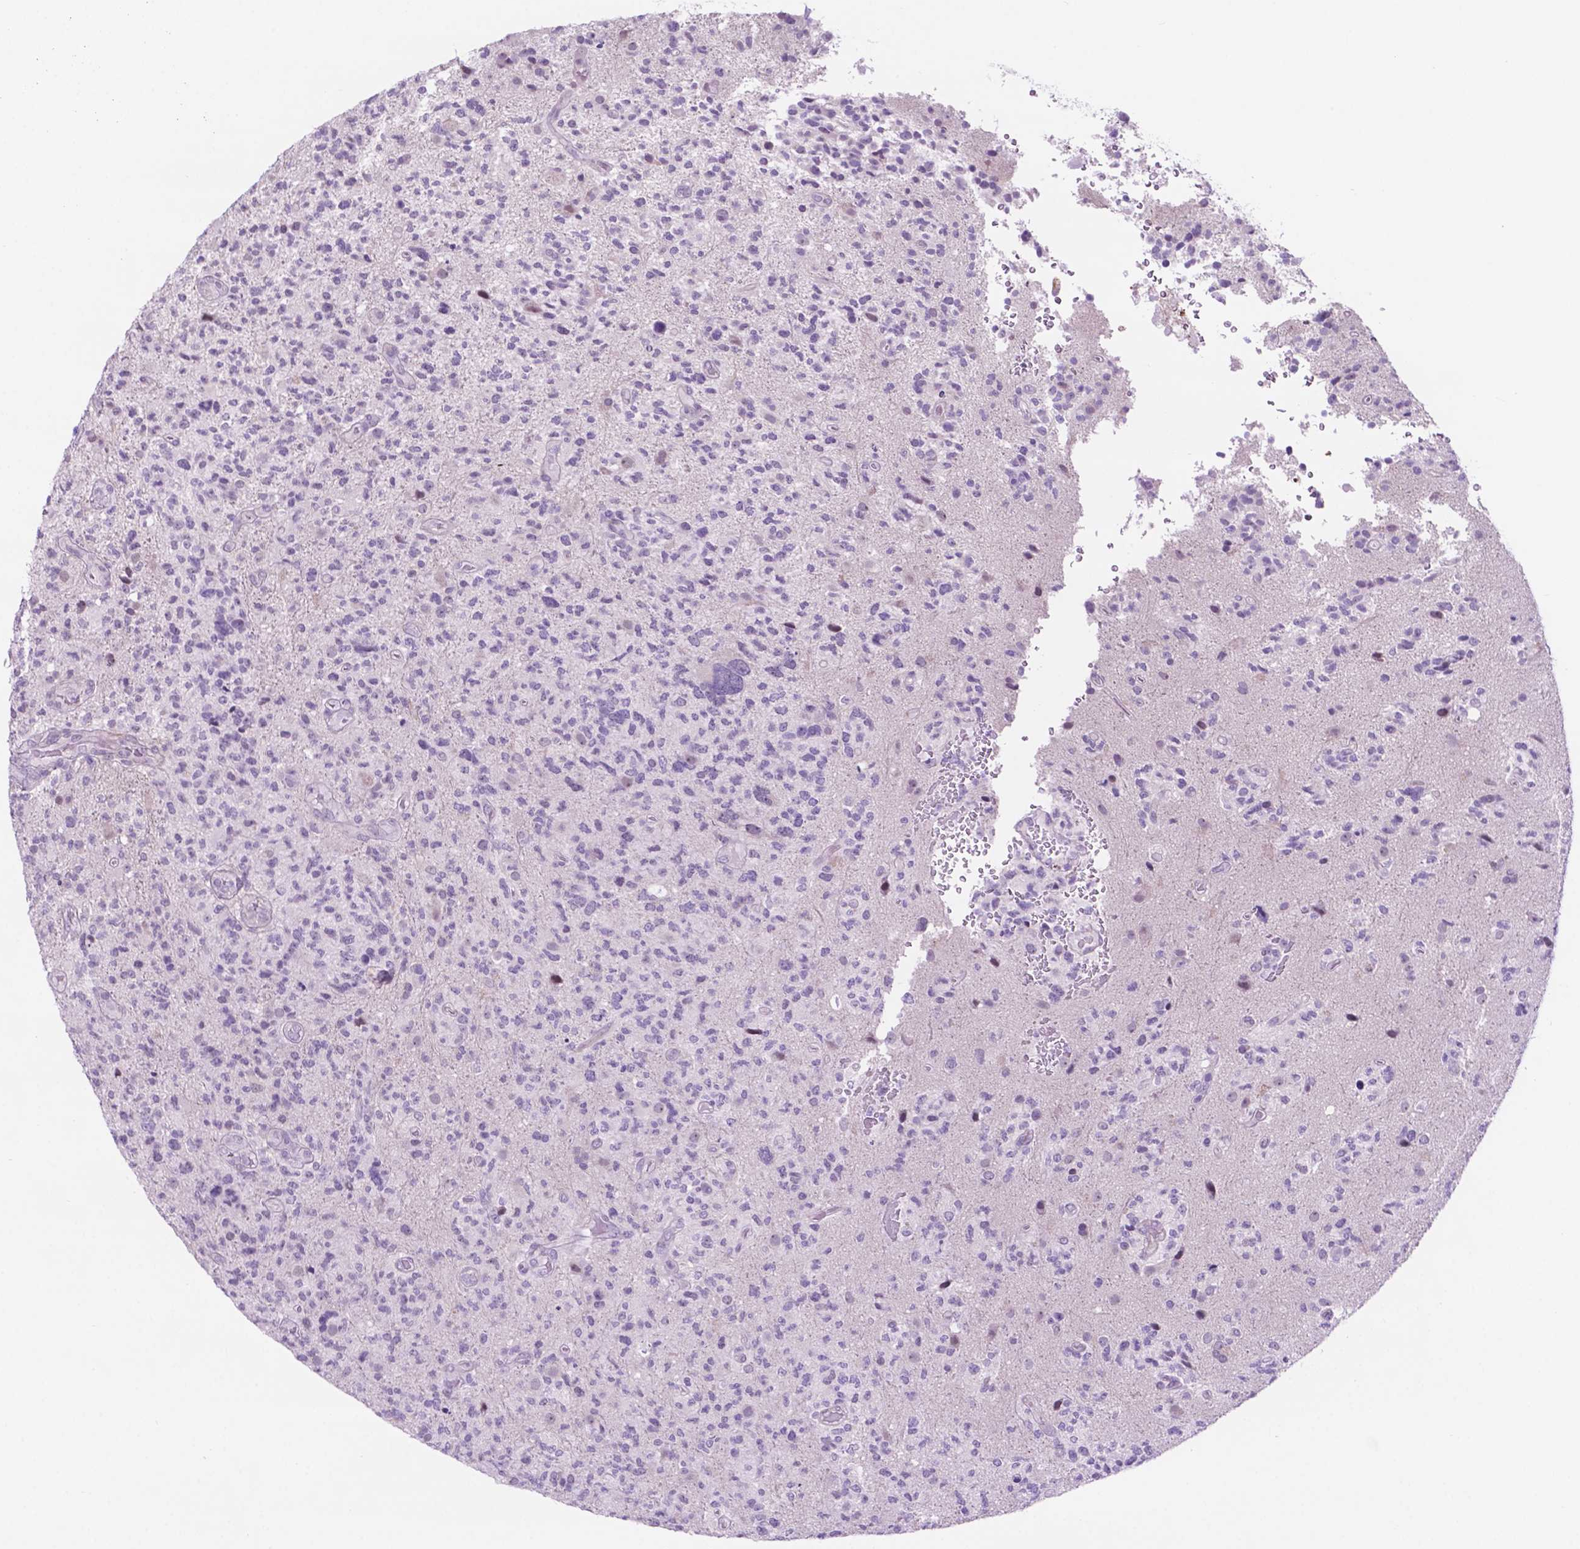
{"staining": {"intensity": "negative", "quantity": "none", "location": "none"}, "tissue": "glioma", "cell_type": "Tumor cells", "image_type": "cancer", "snomed": [{"axis": "morphology", "description": "Glioma, malignant, High grade"}, {"axis": "topography", "description": "Brain"}], "caption": "Immunohistochemical staining of glioma shows no significant staining in tumor cells. (DAB immunohistochemistry (IHC) with hematoxylin counter stain).", "gene": "ACY3", "patient": {"sex": "female", "age": 71}}